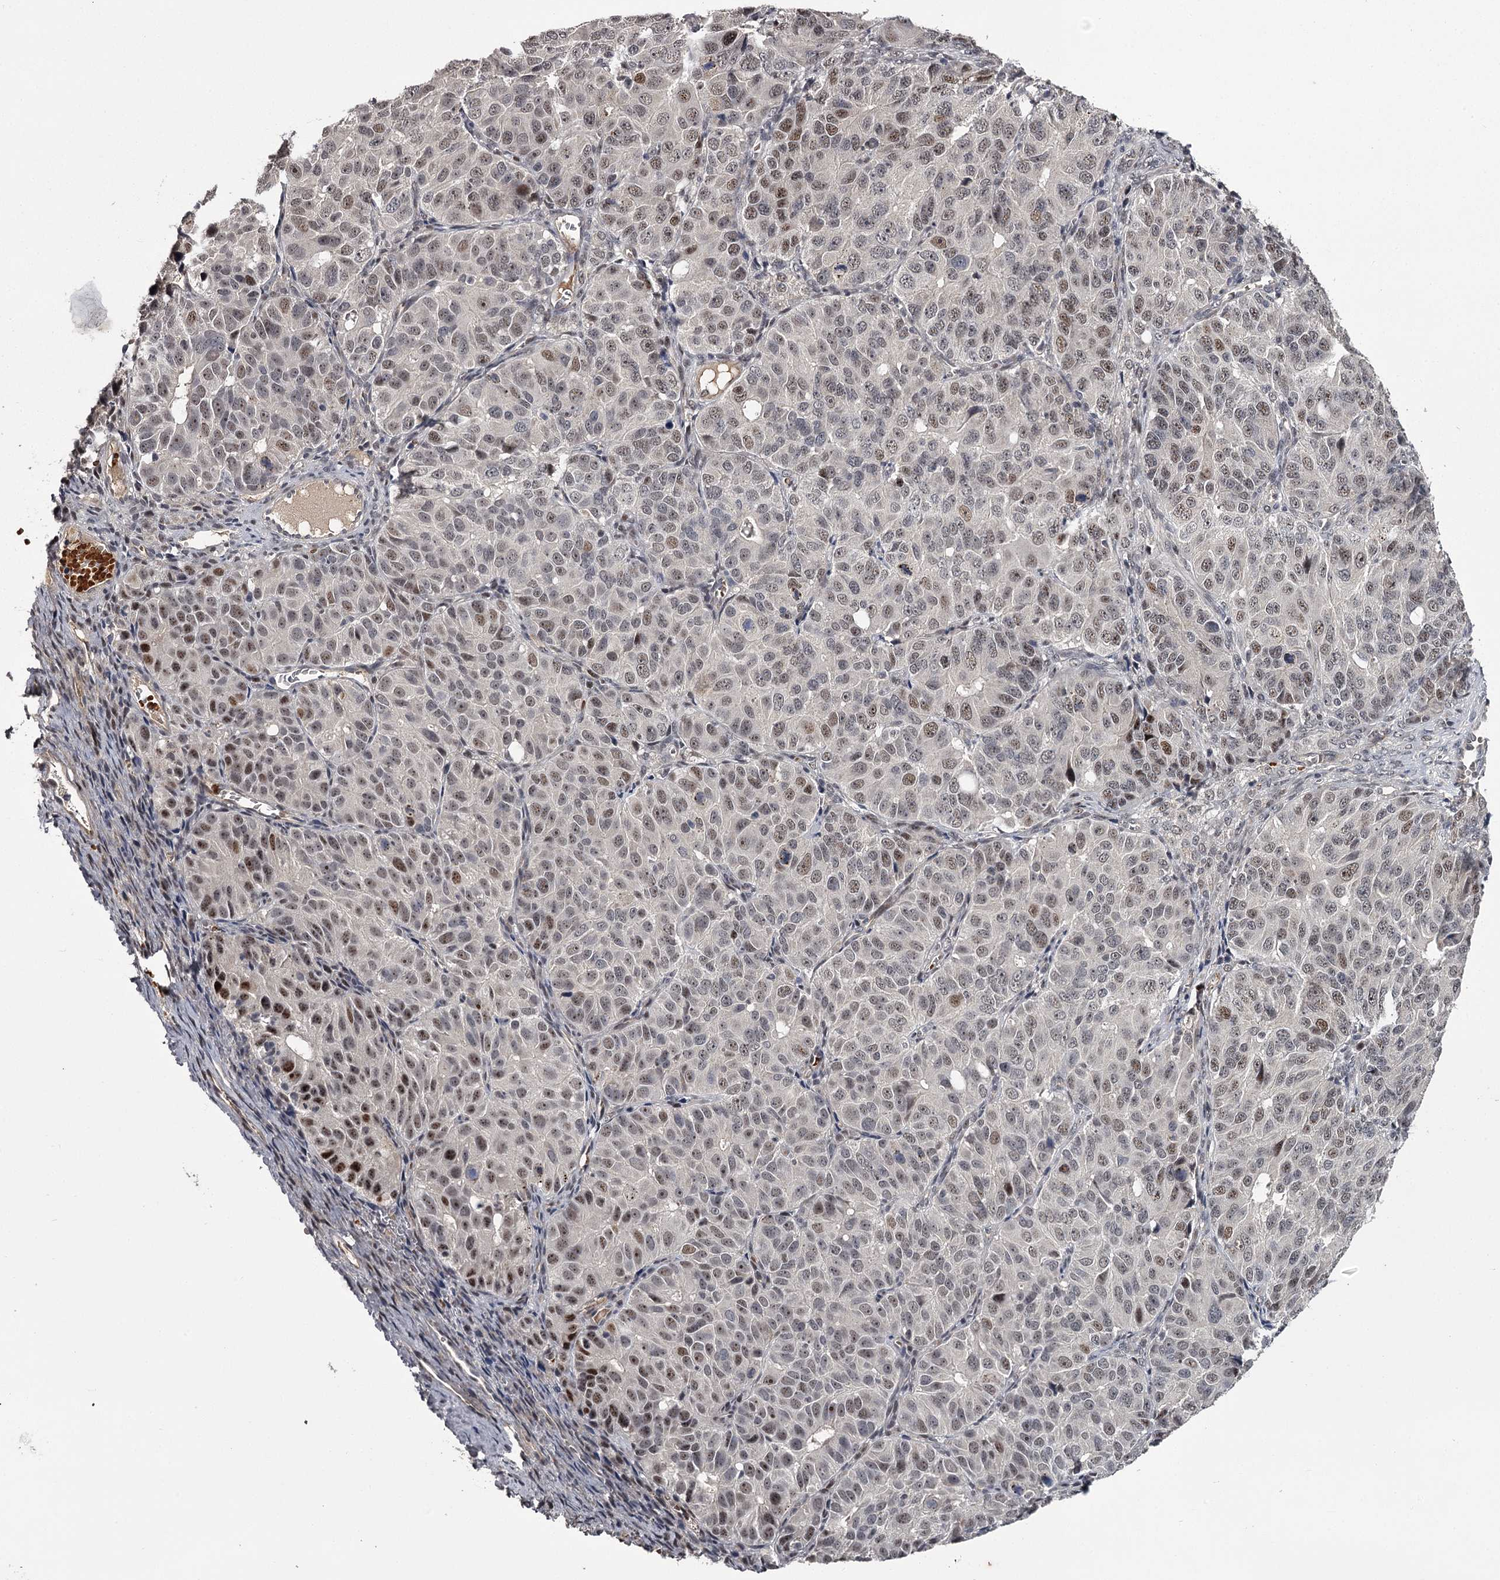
{"staining": {"intensity": "moderate", "quantity": "25%-75%", "location": "nuclear"}, "tissue": "ovarian cancer", "cell_type": "Tumor cells", "image_type": "cancer", "snomed": [{"axis": "morphology", "description": "Carcinoma, endometroid"}, {"axis": "topography", "description": "Ovary"}], "caption": "A high-resolution photomicrograph shows IHC staining of endometroid carcinoma (ovarian), which exhibits moderate nuclear positivity in about 25%-75% of tumor cells.", "gene": "RNF44", "patient": {"sex": "female", "age": 51}}